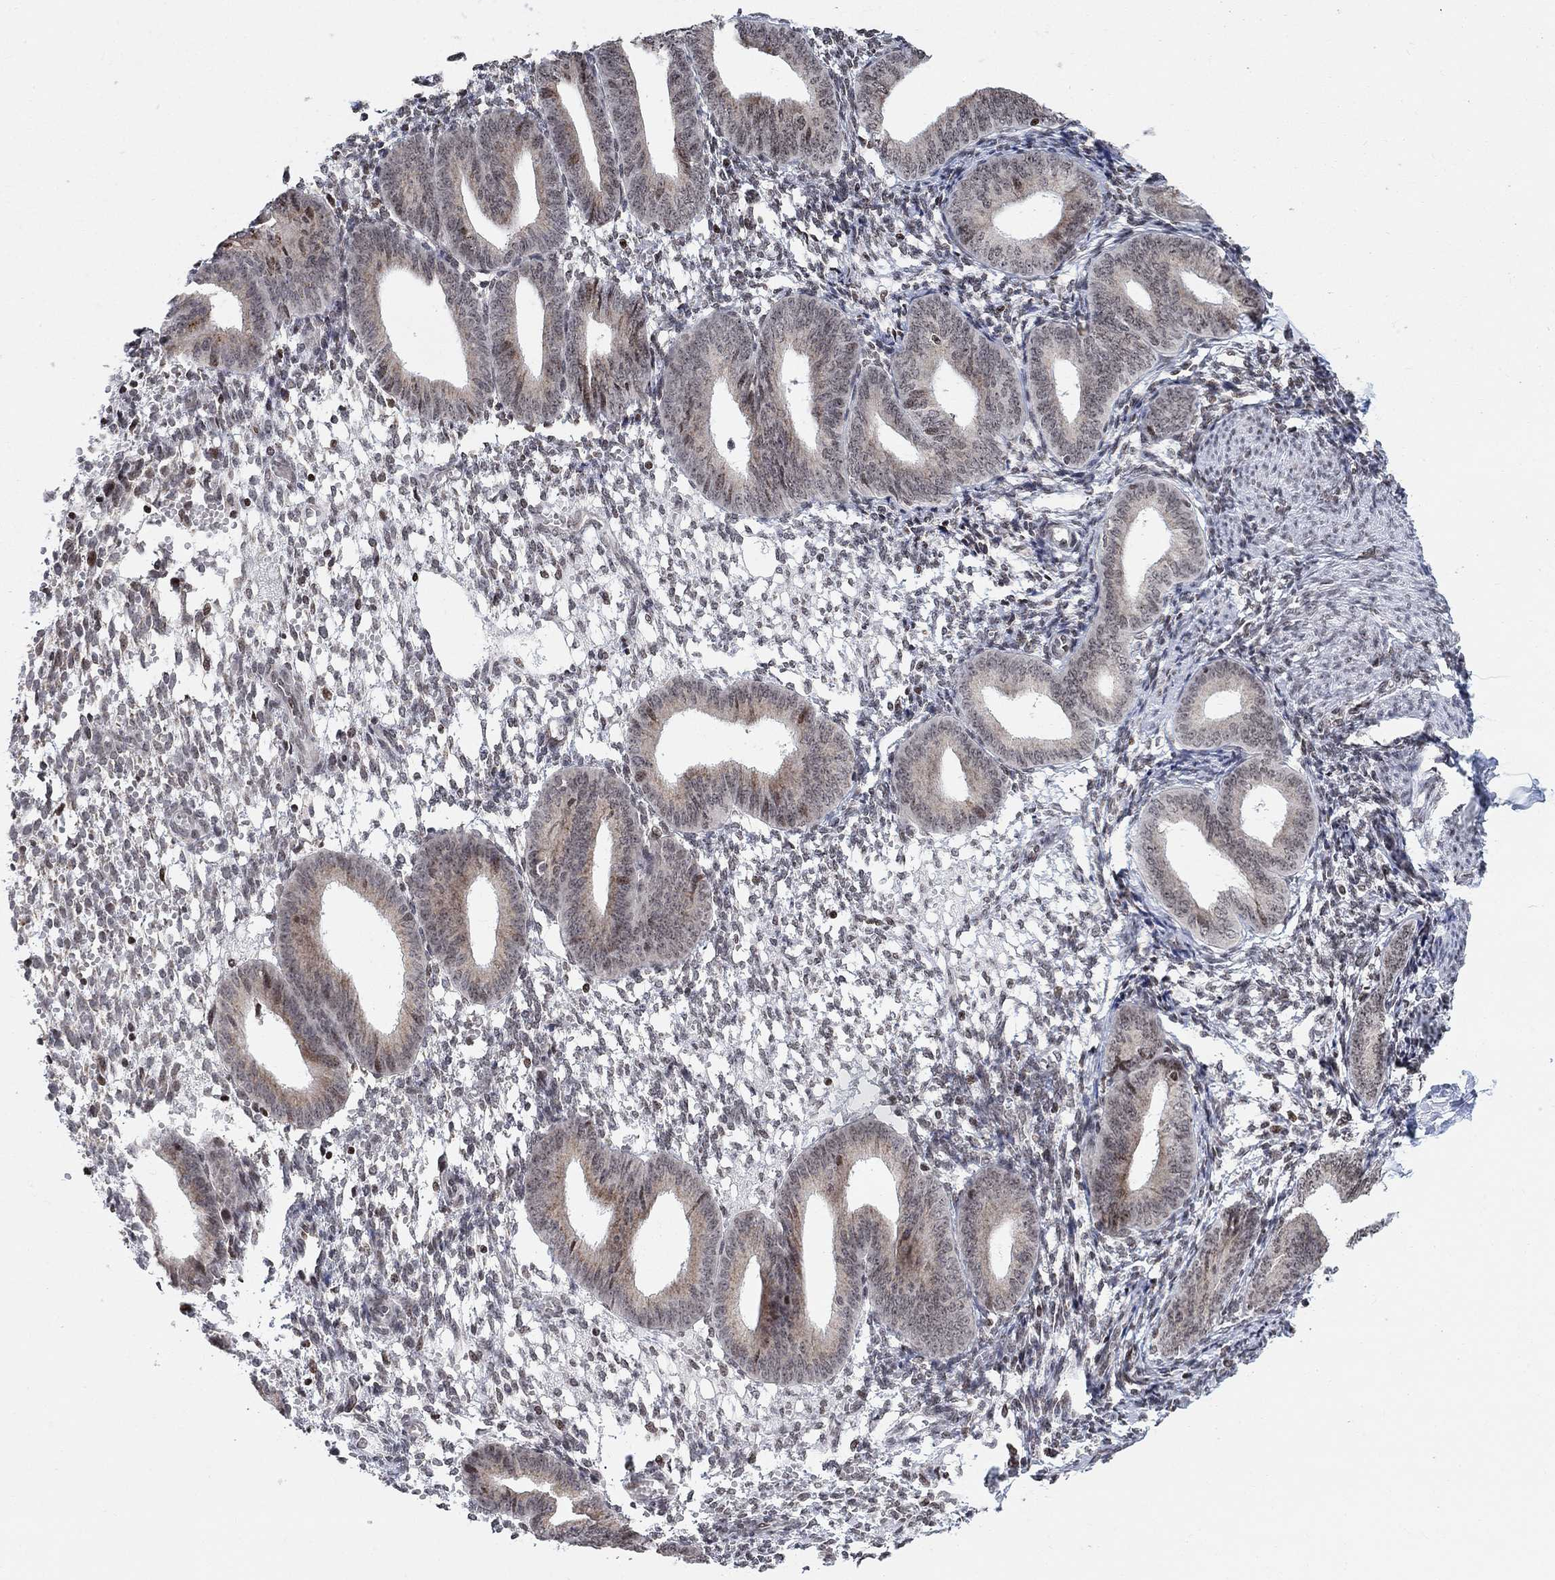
{"staining": {"intensity": "negative", "quantity": "none", "location": "none"}, "tissue": "endometrium", "cell_type": "Cells in endometrial stroma", "image_type": "normal", "snomed": [{"axis": "morphology", "description": "Normal tissue, NOS"}, {"axis": "topography", "description": "Endometrium"}], "caption": "Normal endometrium was stained to show a protein in brown. There is no significant positivity in cells in endometrial stroma.", "gene": "ABHD14A", "patient": {"sex": "female", "age": 39}}